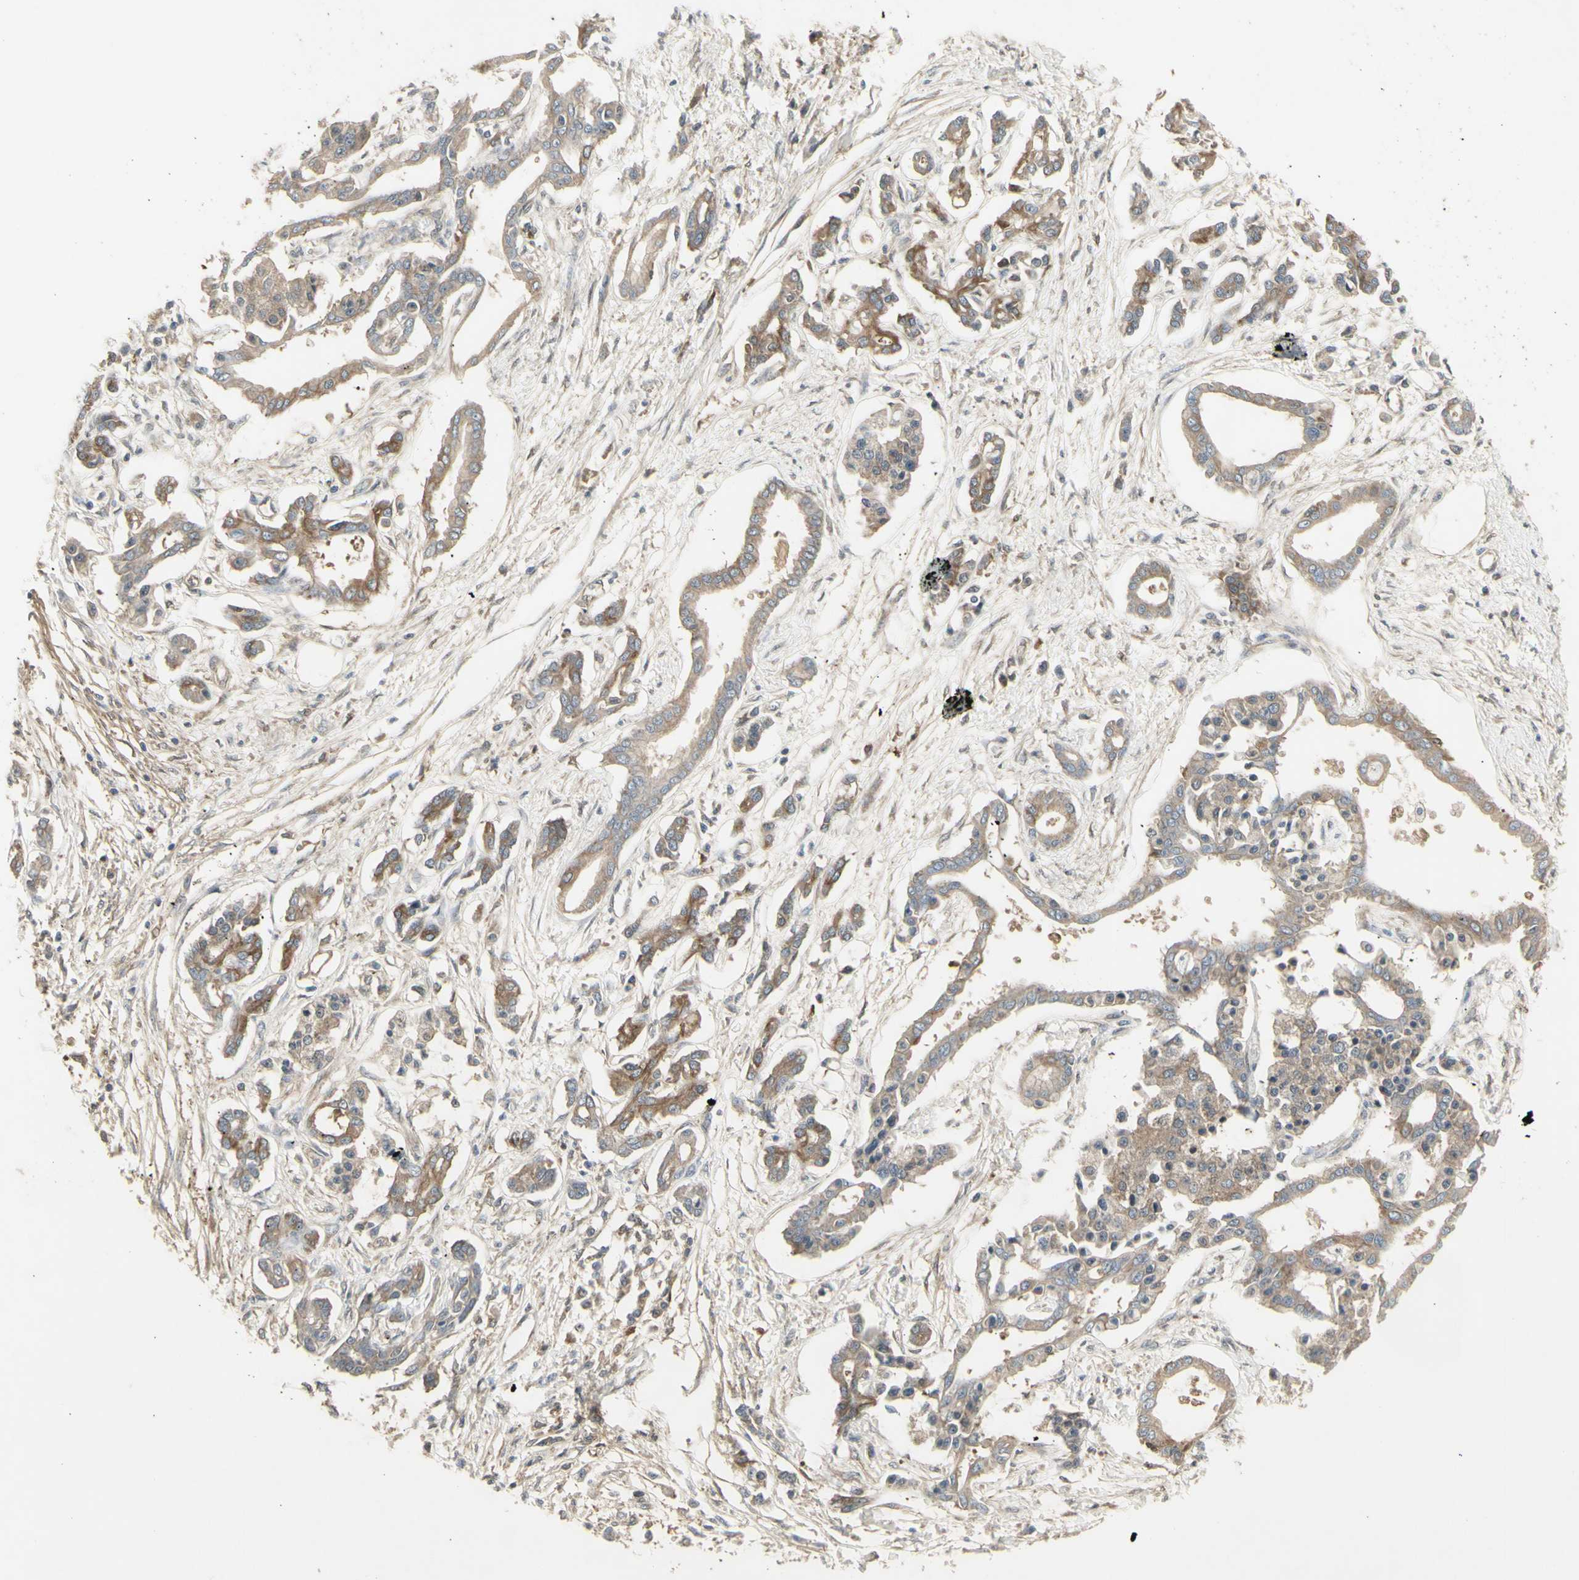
{"staining": {"intensity": "moderate", "quantity": ">75%", "location": "cytoplasmic/membranous"}, "tissue": "pancreatic cancer", "cell_type": "Tumor cells", "image_type": "cancer", "snomed": [{"axis": "morphology", "description": "Adenocarcinoma, NOS"}, {"axis": "topography", "description": "Pancreas"}], "caption": "Immunohistochemical staining of adenocarcinoma (pancreatic) demonstrates moderate cytoplasmic/membranous protein staining in approximately >75% of tumor cells.", "gene": "CHURC1-FNTB", "patient": {"sex": "male", "age": 56}}